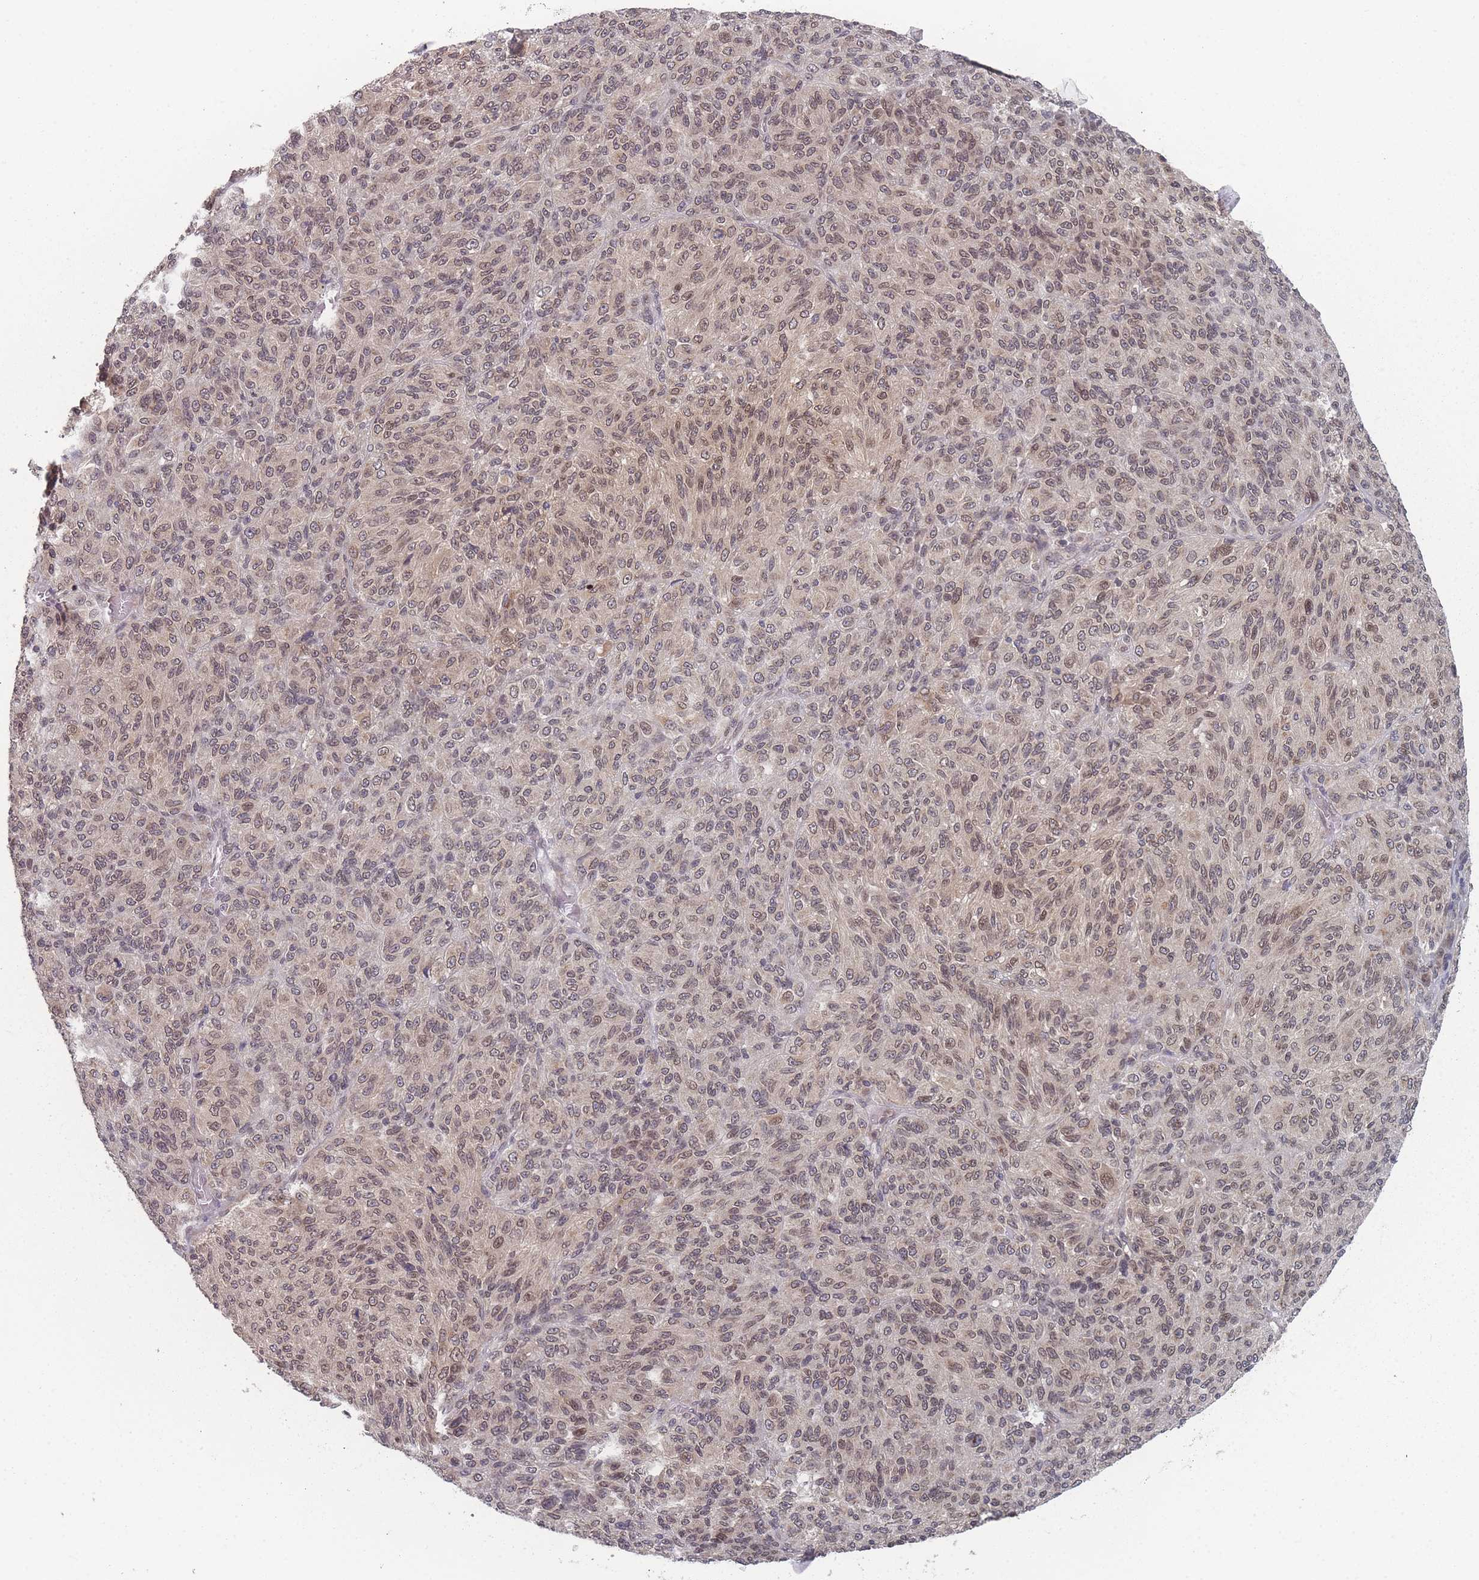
{"staining": {"intensity": "moderate", "quantity": ">75%", "location": "cytoplasmic/membranous,nuclear"}, "tissue": "melanoma", "cell_type": "Tumor cells", "image_type": "cancer", "snomed": [{"axis": "morphology", "description": "Malignant melanoma, Metastatic site"}, {"axis": "topography", "description": "Brain"}], "caption": "IHC staining of melanoma, which exhibits medium levels of moderate cytoplasmic/membranous and nuclear positivity in about >75% of tumor cells indicating moderate cytoplasmic/membranous and nuclear protein expression. The staining was performed using DAB (brown) for protein detection and nuclei were counterstained in hematoxylin (blue).", "gene": "TBC1D25", "patient": {"sex": "female", "age": 56}}